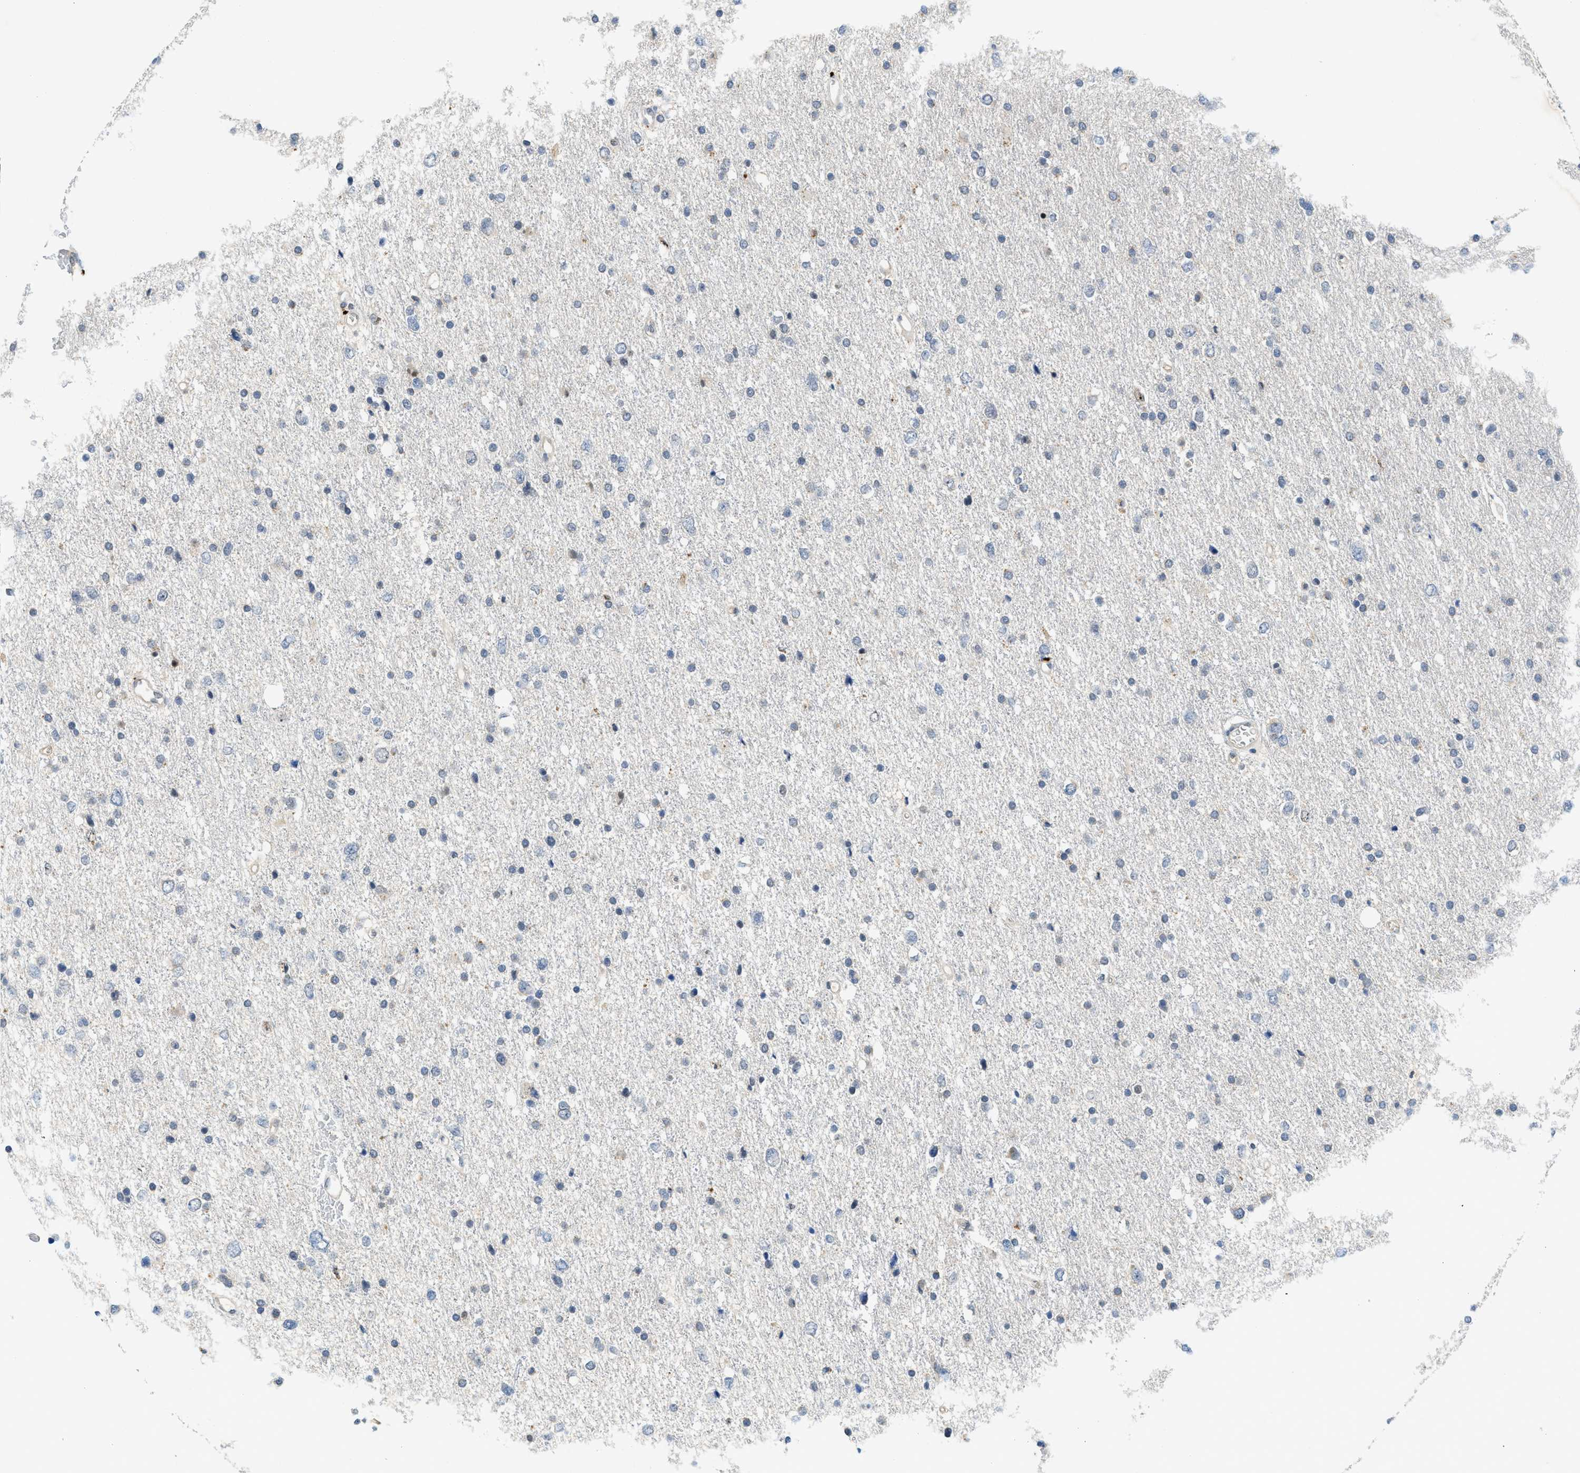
{"staining": {"intensity": "negative", "quantity": "none", "location": "none"}, "tissue": "glioma", "cell_type": "Tumor cells", "image_type": "cancer", "snomed": [{"axis": "morphology", "description": "Glioma, malignant, Low grade"}, {"axis": "topography", "description": "Brain"}], "caption": "There is no significant positivity in tumor cells of glioma.", "gene": "SLCO2A1", "patient": {"sex": "female", "age": 37}}